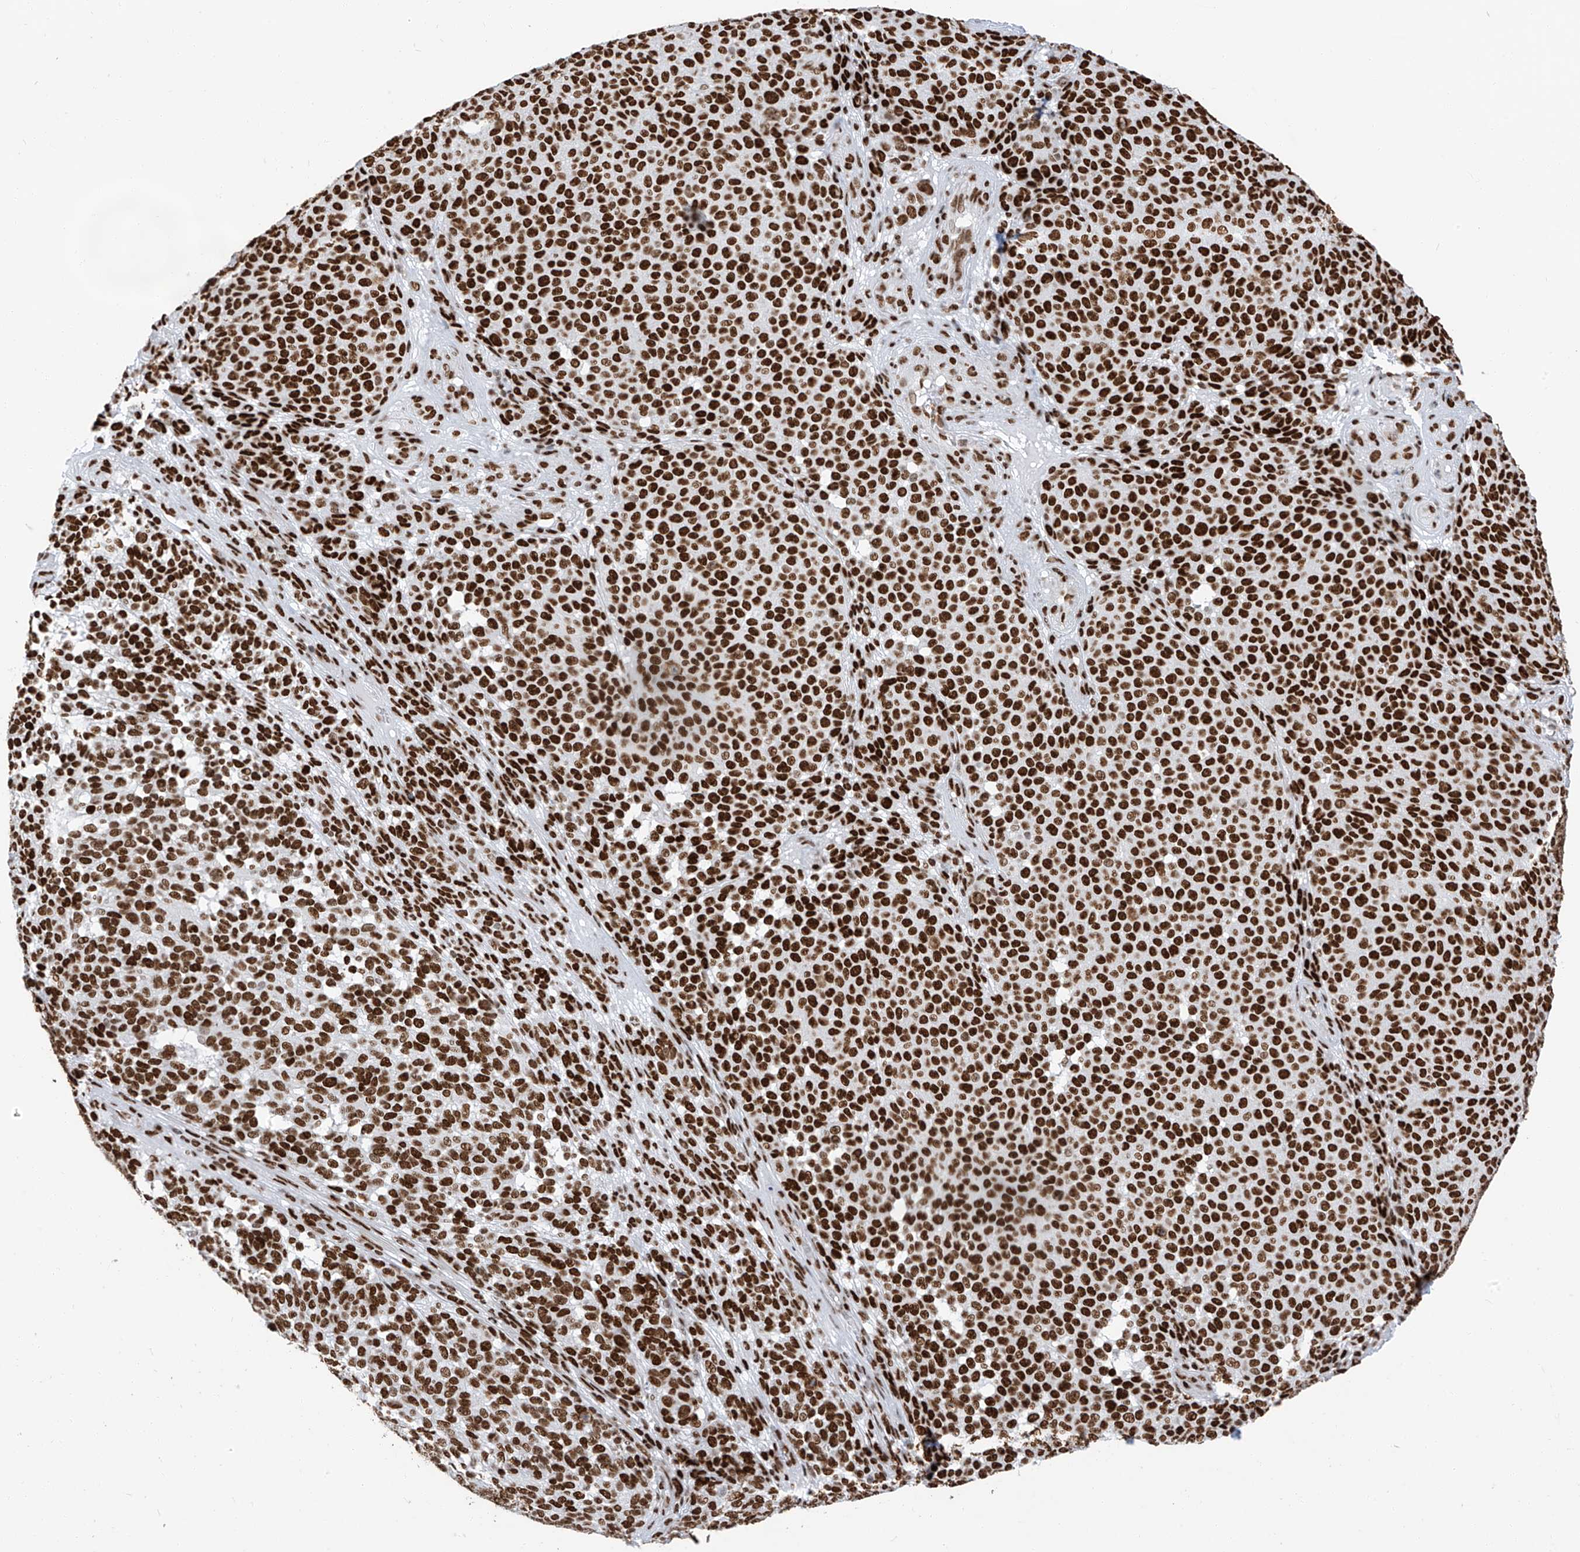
{"staining": {"intensity": "strong", "quantity": ">75%", "location": "nuclear"}, "tissue": "melanoma", "cell_type": "Tumor cells", "image_type": "cancer", "snomed": [{"axis": "morphology", "description": "Malignant melanoma, NOS"}, {"axis": "topography", "description": "Skin"}], "caption": "Approximately >75% of tumor cells in human malignant melanoma show strong nuclear protein positivity as visualized by brown immunohistochemical staining.", "gene": "KHSRP", "patient": {"sex": "male", "age": 49}}